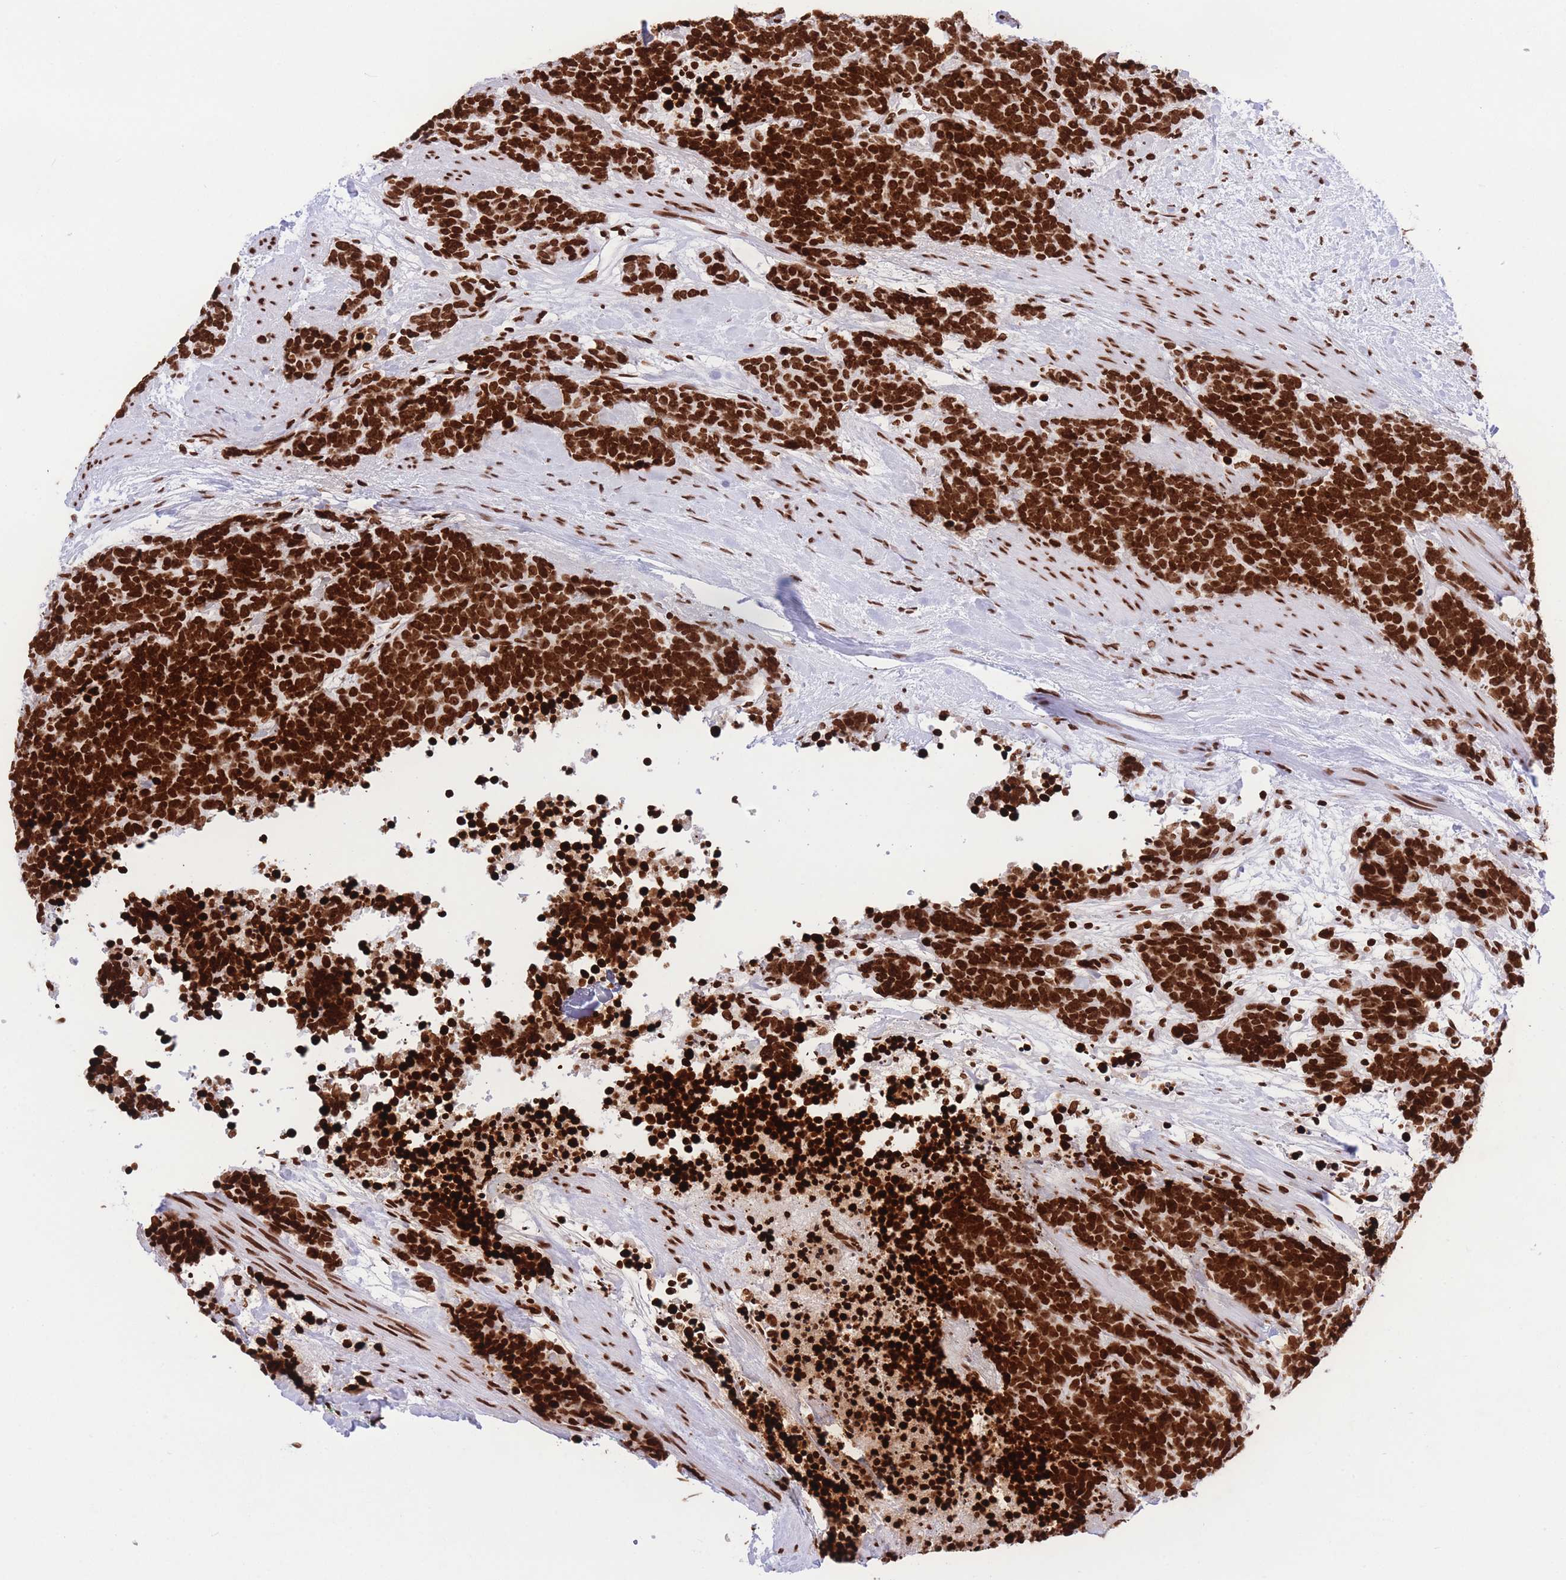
{"staining": {"intensity": "strong", "quantity": ">75%", "location": "nuclear"}, "tissue": "carcinoid", "cell_type": "Tumor cells", "image_type": "cancer", "snomed": [{"axis": "morphology", "description": "Carcinoma, NOS"}, {"axis": "morphology", "description": "Carcinoid, malignant, NOS"}, {"axis": "topography", "description": "Prostate"}], "caption": "Carcinoid (malignant) was stained to show a protein in brown. There is high levels of strong nuclear expression in about >75% of tumor cells. (DAB (3,3'-diaminobenzidine) IHC with brightfield microscopy, high magnification).", "gene": "H2BC11", "patient": {"sex": "male", "age": 57}}